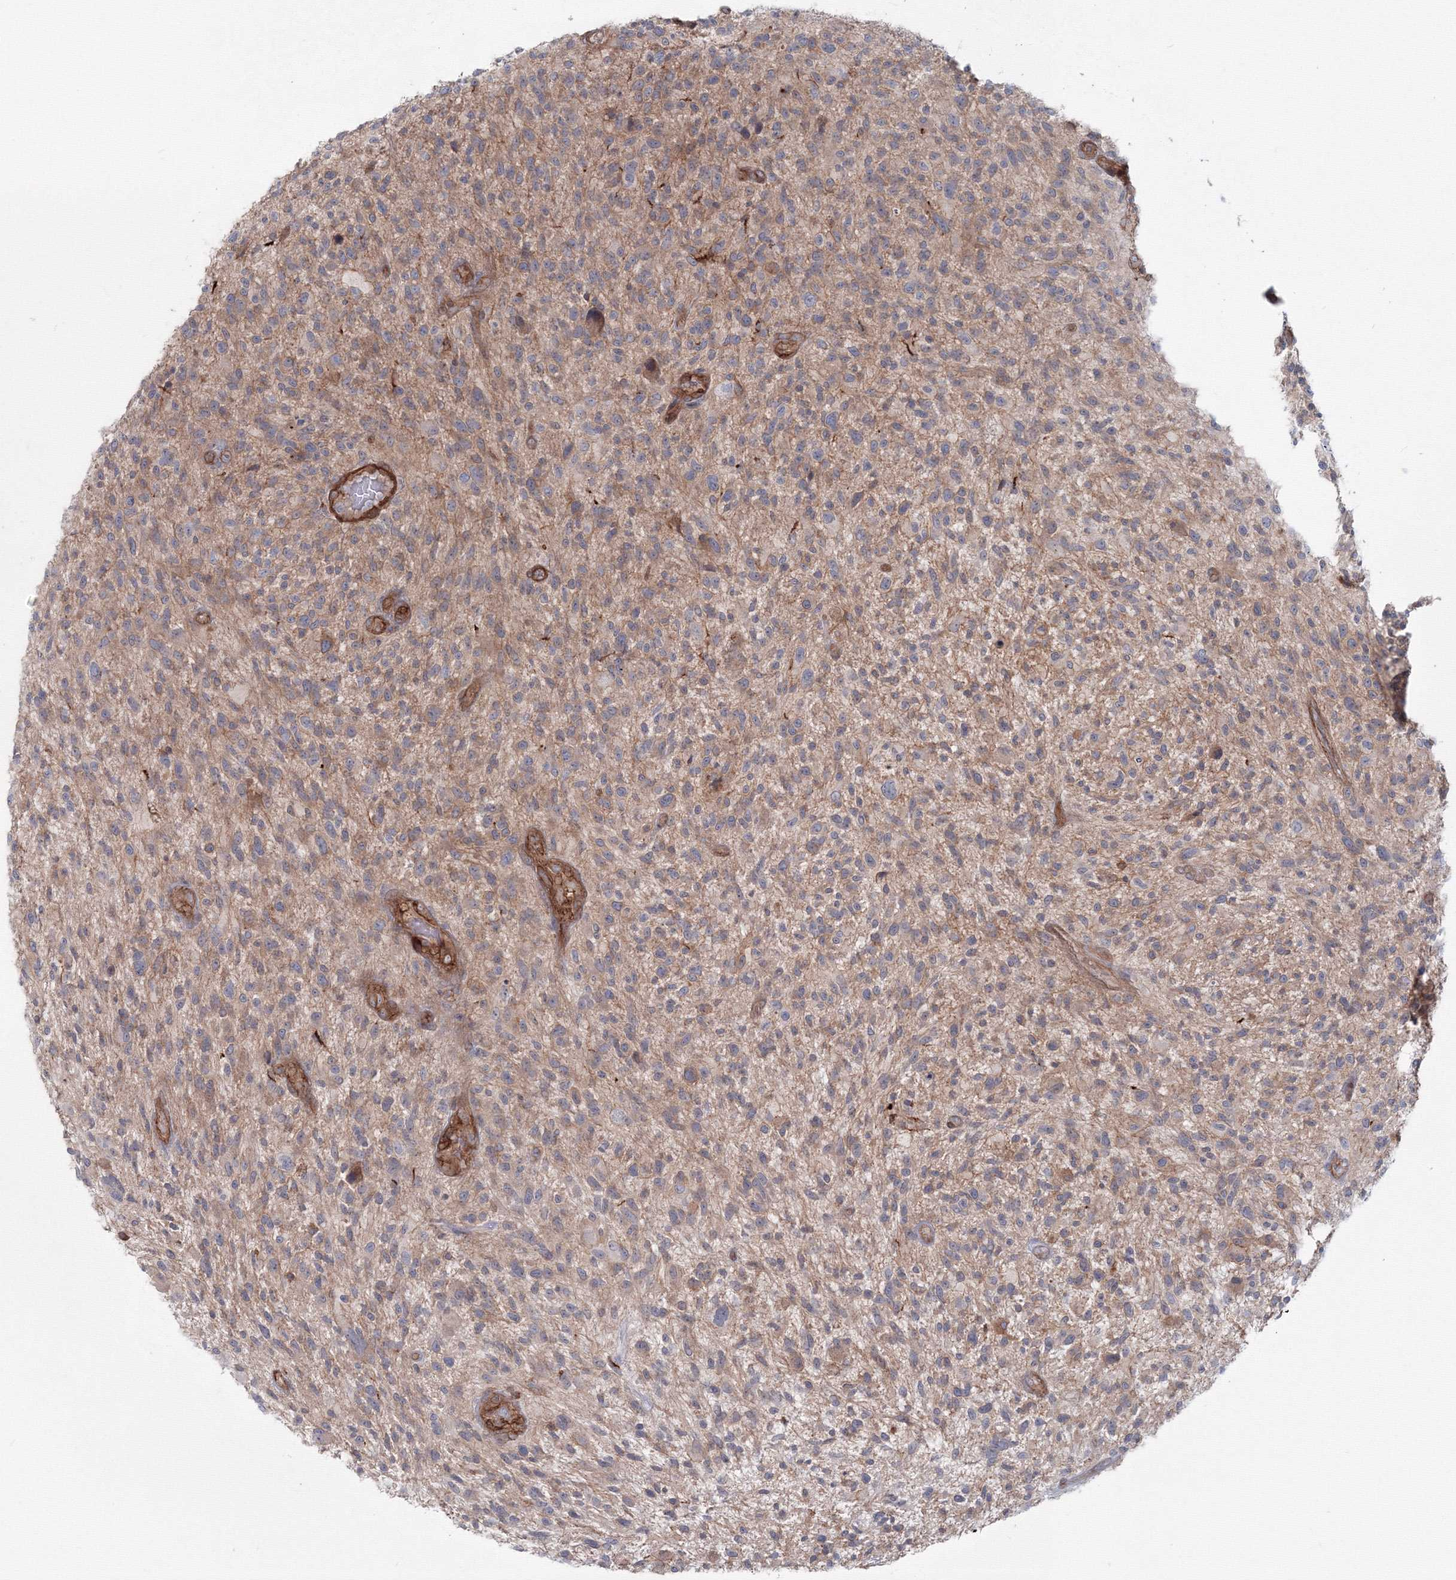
{"staining": {"intensity": "weak", "quantity": "25%-75%", "location": "cytoplasmic/membranous"}, "tissue": "glioma", "cell_type": "Tumor cells", "image_type": "cancer", "snomed": [{"axis": "morphology", "description": "Glioma, malignant, High grade"}, {"axis": "topography", "description": "Brain"}], "caption": "Weak cytoplasmic/membranous expression for a protein is seen in about 25%-75% of tumor cells of malignant glioma (high-grade) using IHC.", "gene": "SH3PXD2A", "patient": {"sex": "male", "age": 47}}